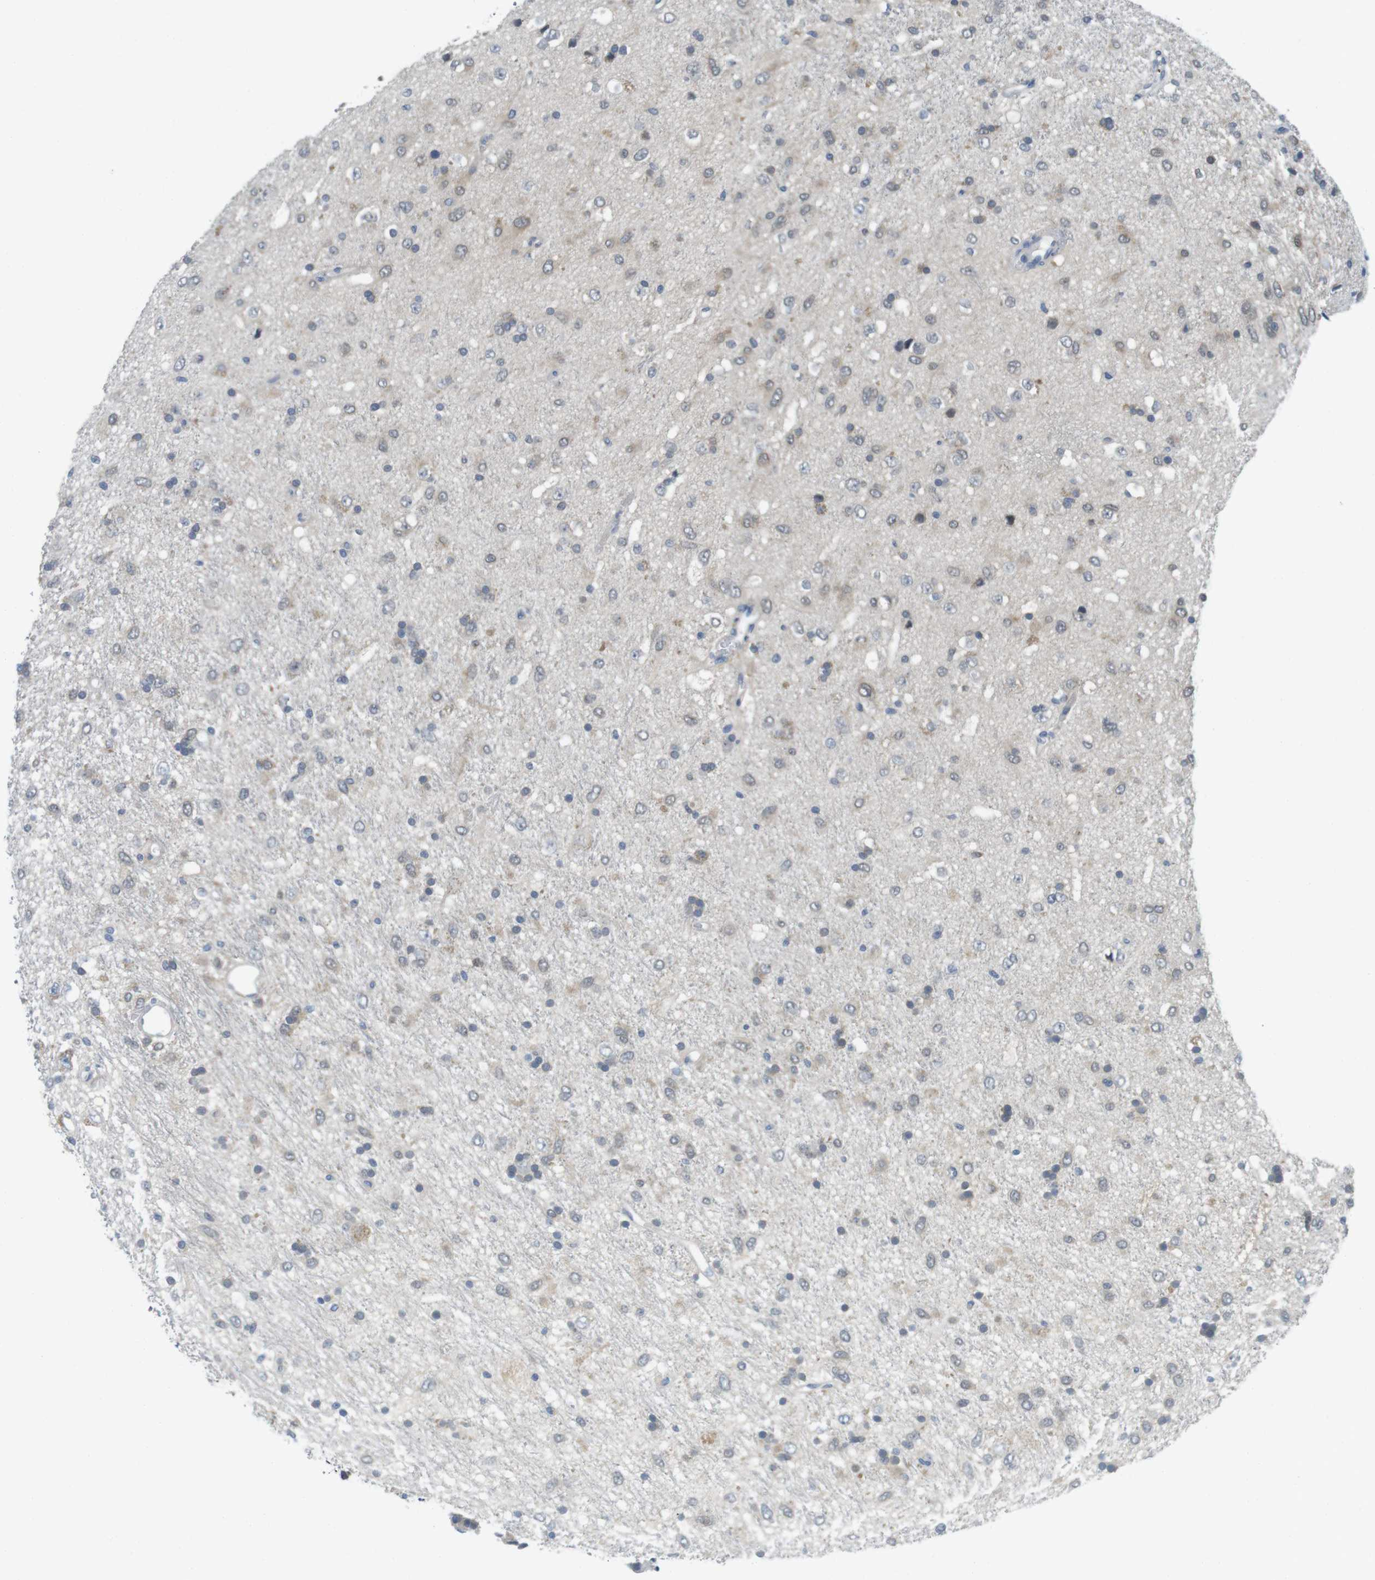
{"staining": {"intensity": "weak", "quantity": "25%-75%", "location": "cytoplasmic/membranous"}, "tissue": "glioma", "cell_type": "Tumor cells", "image_type": "cancer", "snomed": [{"axis": "morphology", "description": "Glioma, malignant, Low grade"}, {"axis": "topography", "description": "Brain"}], "caption": "There is low levels of weak cytoplasmic/membranous staining in tumor cells of glioma, as demonstrated by immunohistochemical staining (brown color).", "gene": "CASP2", "patient": {"sex": "male", "age": 77}}